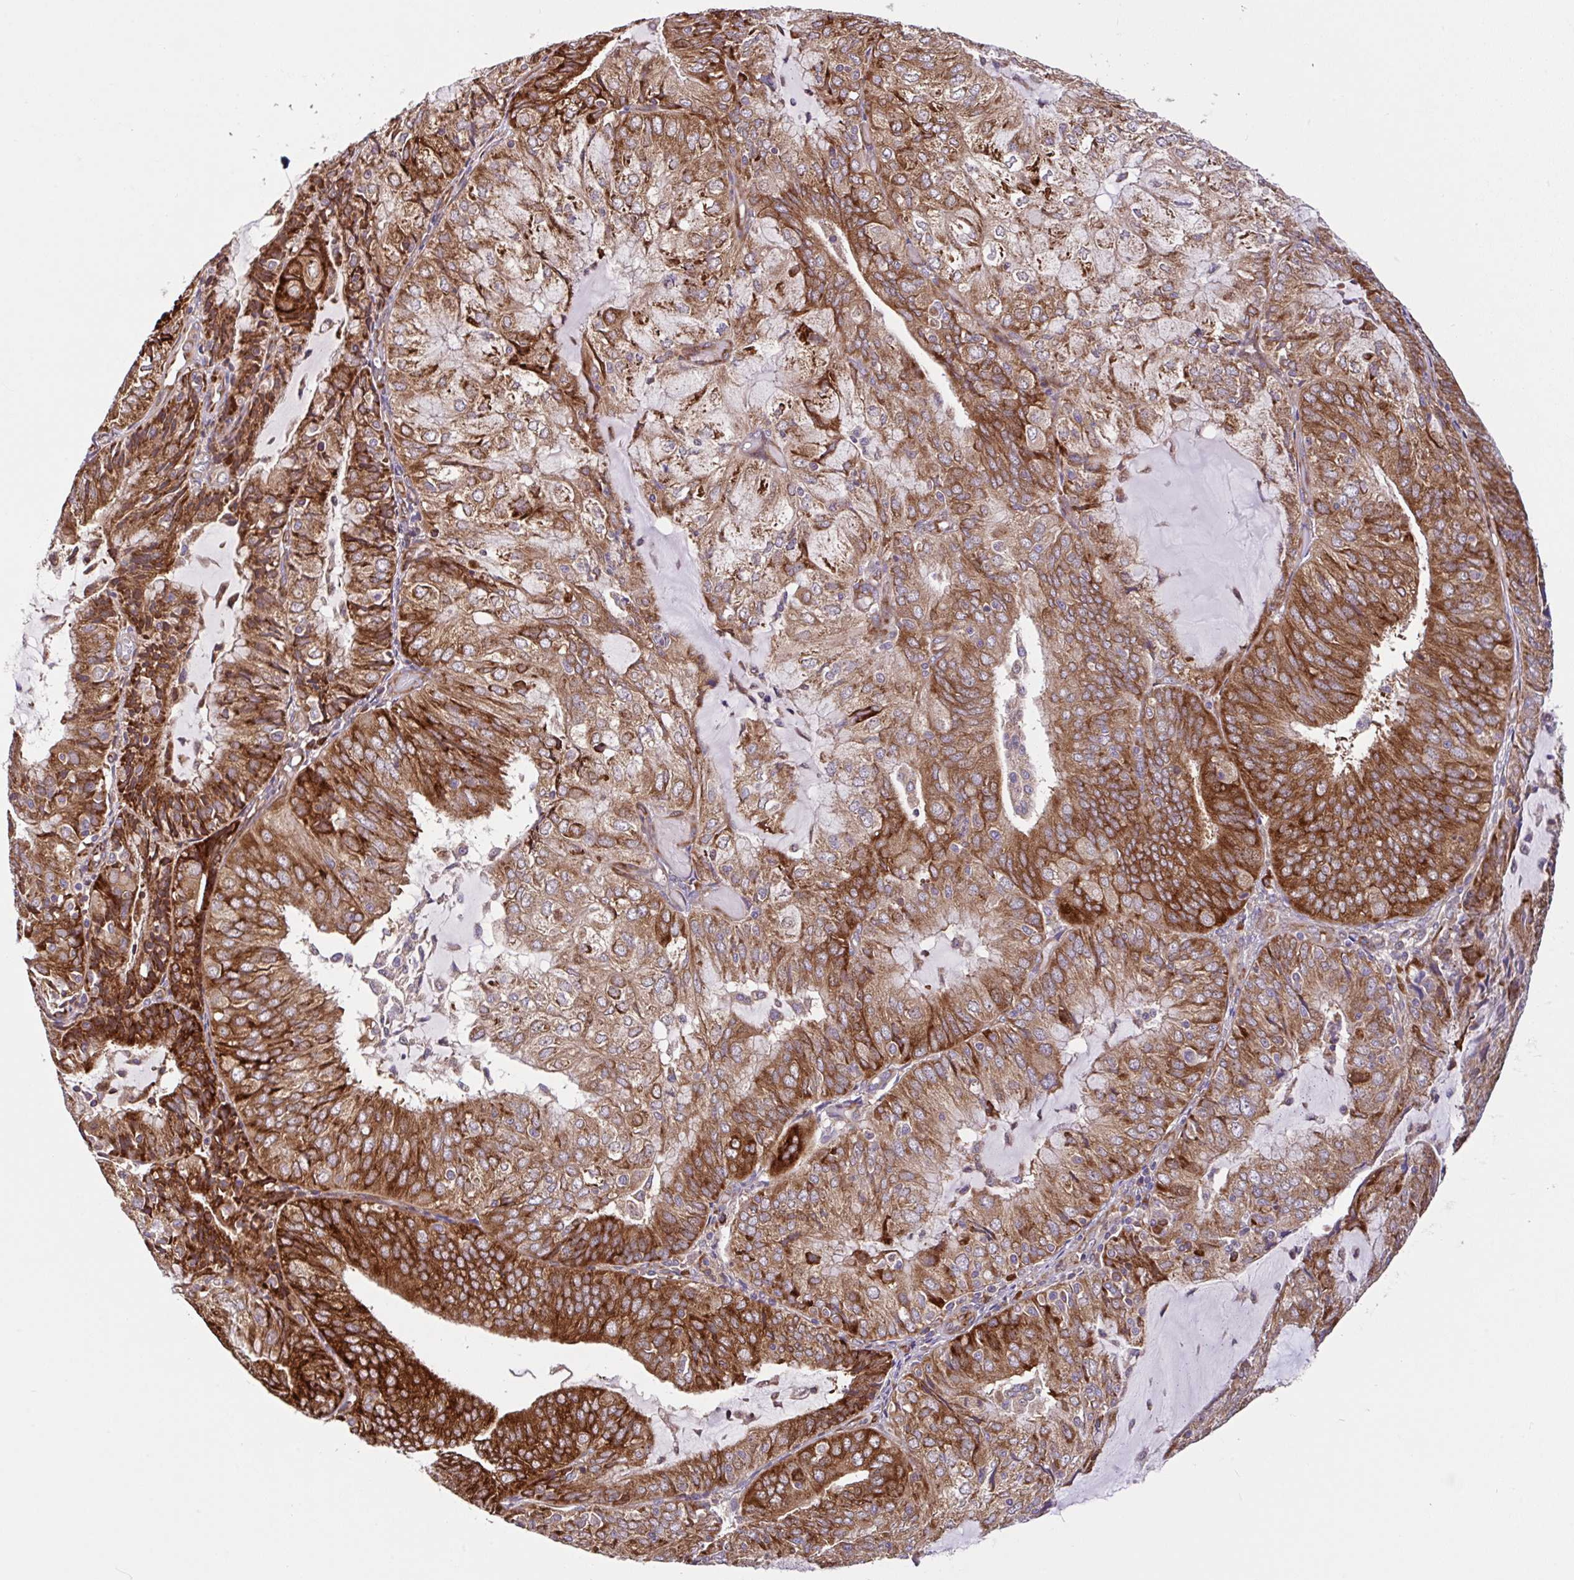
{"staining": {"intensity": "moderate", "quantity": ">75%", "location": "cytoplasmic/membranous"}, "tissue": "endometrial cancer", "cell_type": "Tumor cells", "image_type": "cancer", "snomed": [{"axis": "morphology", "description": "Adenocarcinoma, NOS"}, {"axis": "topography", "description": "Endometrium"}], "caption": "Immunohistochemical staining of human adenocarcinoma (endometrial) shows medium levels of moderate cytoplasmic/membranous expression in about >75% of tumor cells. The staining was performed using DAB, with brown indicating positive protein expression. Nuclei are stained blue with hematoxylin.", "gene": "NTPCR", "patient": {"sex": "female", "age": 81}}